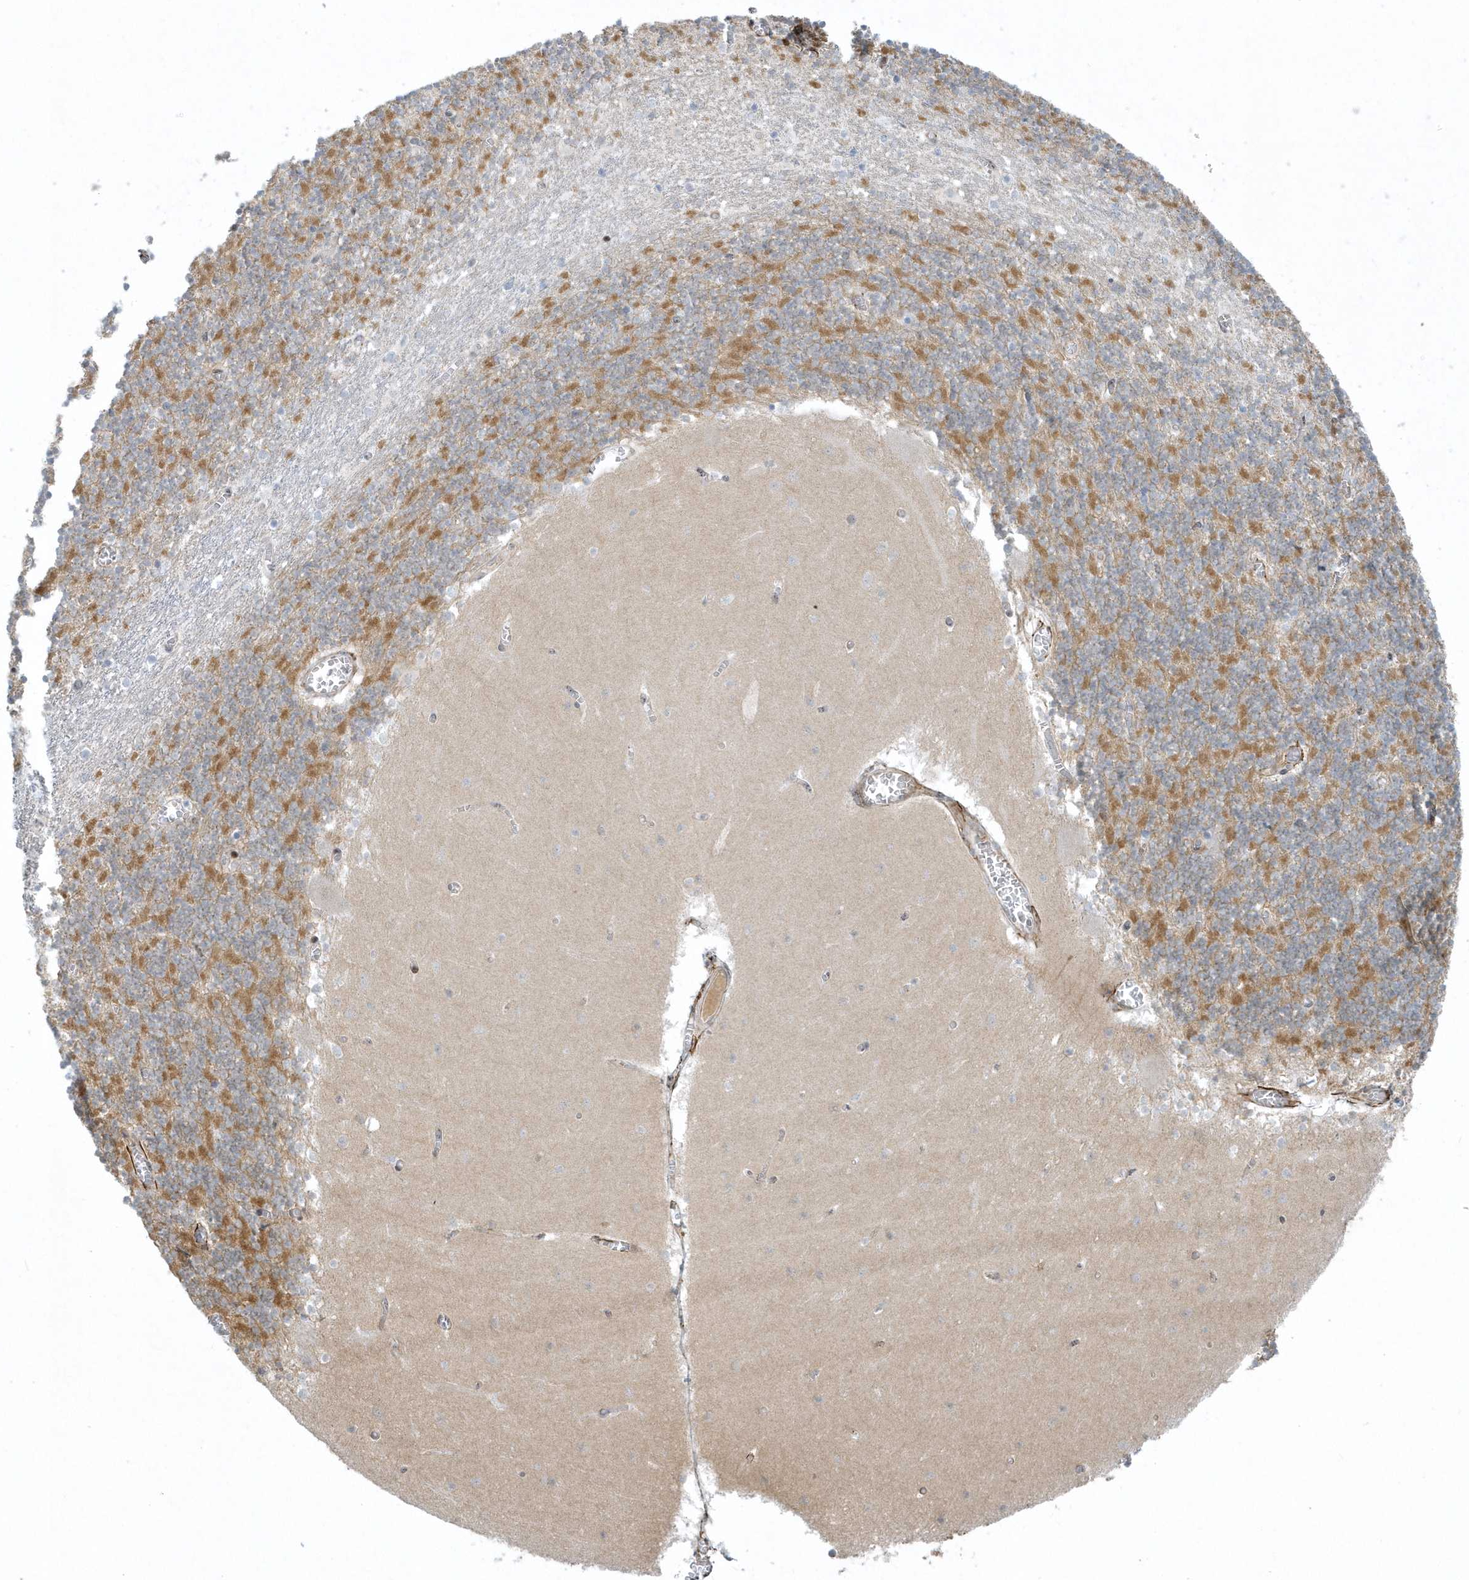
{"staining": {"intensity": "moderate", "quantity": "25%-75%", "location": "cytoplasmic/membranous"}, "tissue": "cerebellum", "cell_type": "Cells in granular layer", "image_type": "normal", "snomed": [{"axis": "morphology", "description": "Normal tissue, NOS"}, {"axis": "topography", "description": "Cerebellum"}], "caption": "Moderate cytoplasmic/membranous staining is present in about 25%-75% of cells in granular layer in normal cerebellum.", "gene": "MASP2", "patient": {"sex": "female", "age": 28}}